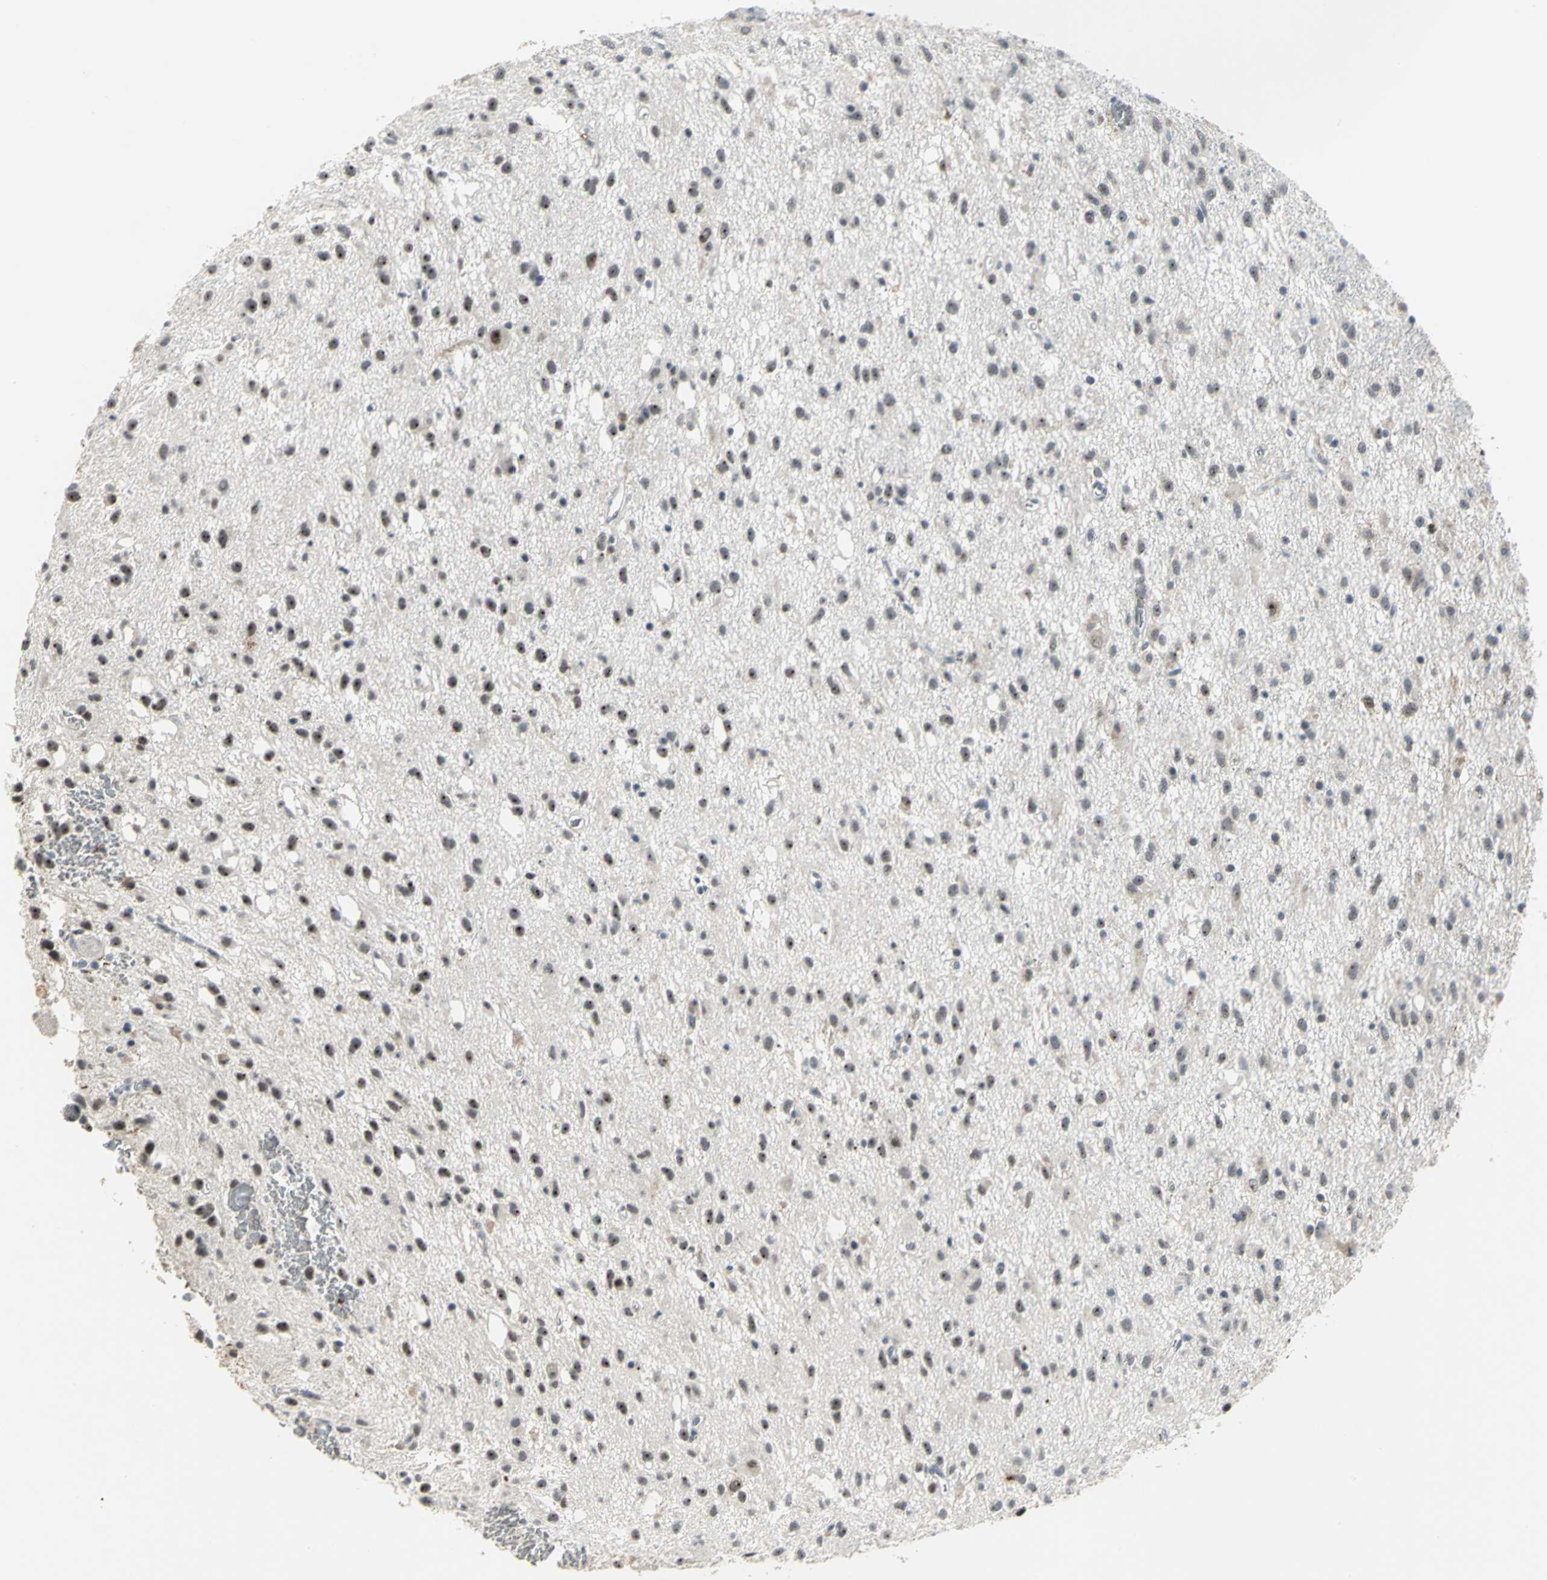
{"staining": {"intensity": "moderate", "quantity": ">75%", "location": "nuclear"}, "tissue": "glioma", "cell_type": "Tumor cells", "image_type": "cancer", "snomed": [{"axis": "morphology", "description": "Glioma, malignant, Low grade"}, {"axis": "topography", "description": "Brain"}], "caption": "Human glioma stained with a protein marker shows moderate staining in tumor cells.", "gene": "GLI3", "patient": {"sex": "male", "age": 77}}